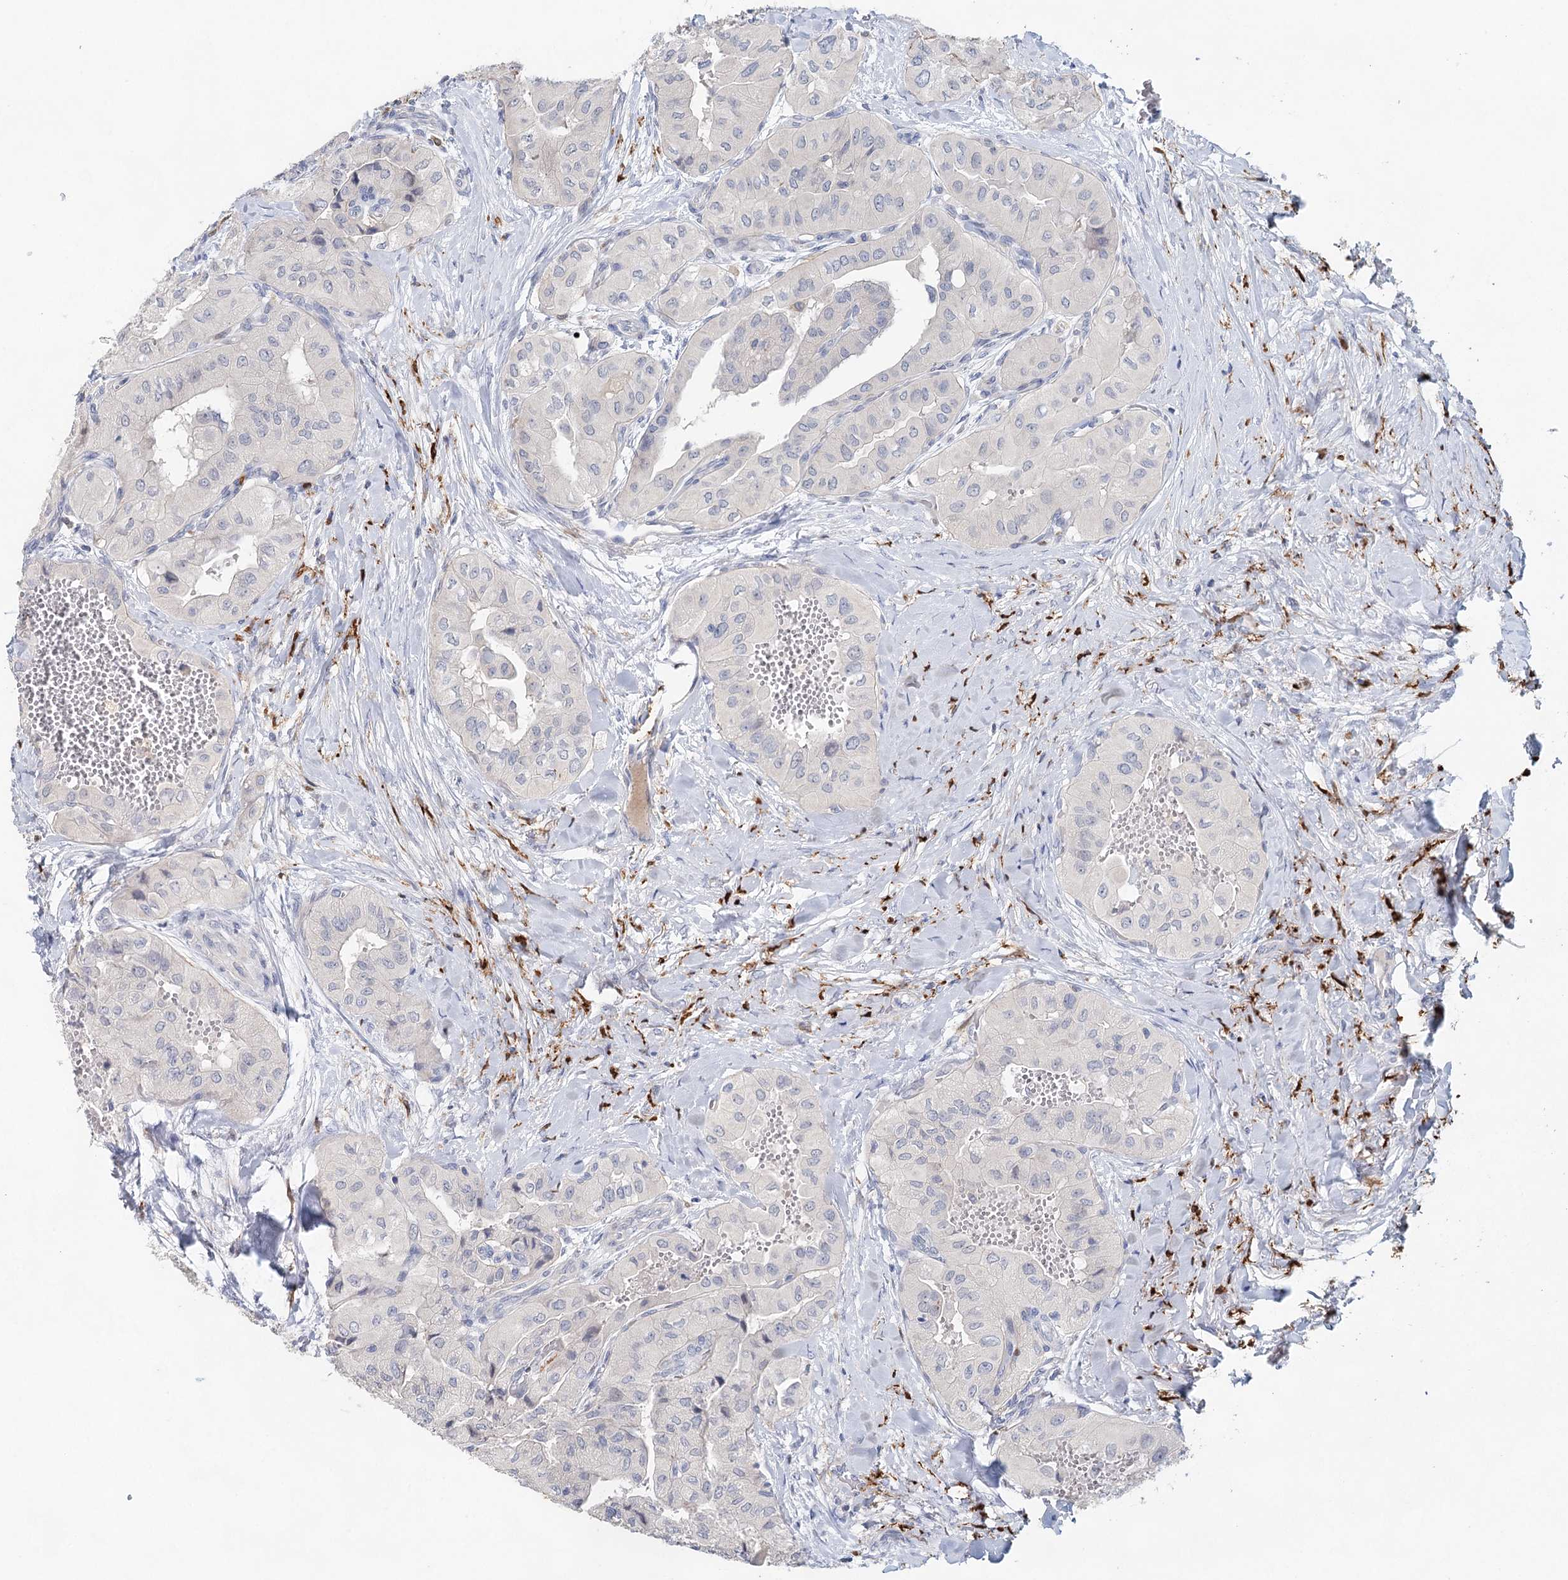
{"staining": {"intensity": "negative", "quantity": "none", "location": "none"}, "tissue": "thyroid cancer", "cell_type": "Tumor cells", "image_type": "cancer", "snomed": [{"axis": "morphology", "description": "Papillary adenocarcinoma, NOS"}, {"axis": "topography", "description": "Thyroid gland"}], "caption": "Papillary adenocarcinoma (thyroid) stained for a protein using immunohistochemistry (IHC) displays no staining tumor cells.", "gene": "SLC19A3", "patient": {"sex": "female", "age": 59}}